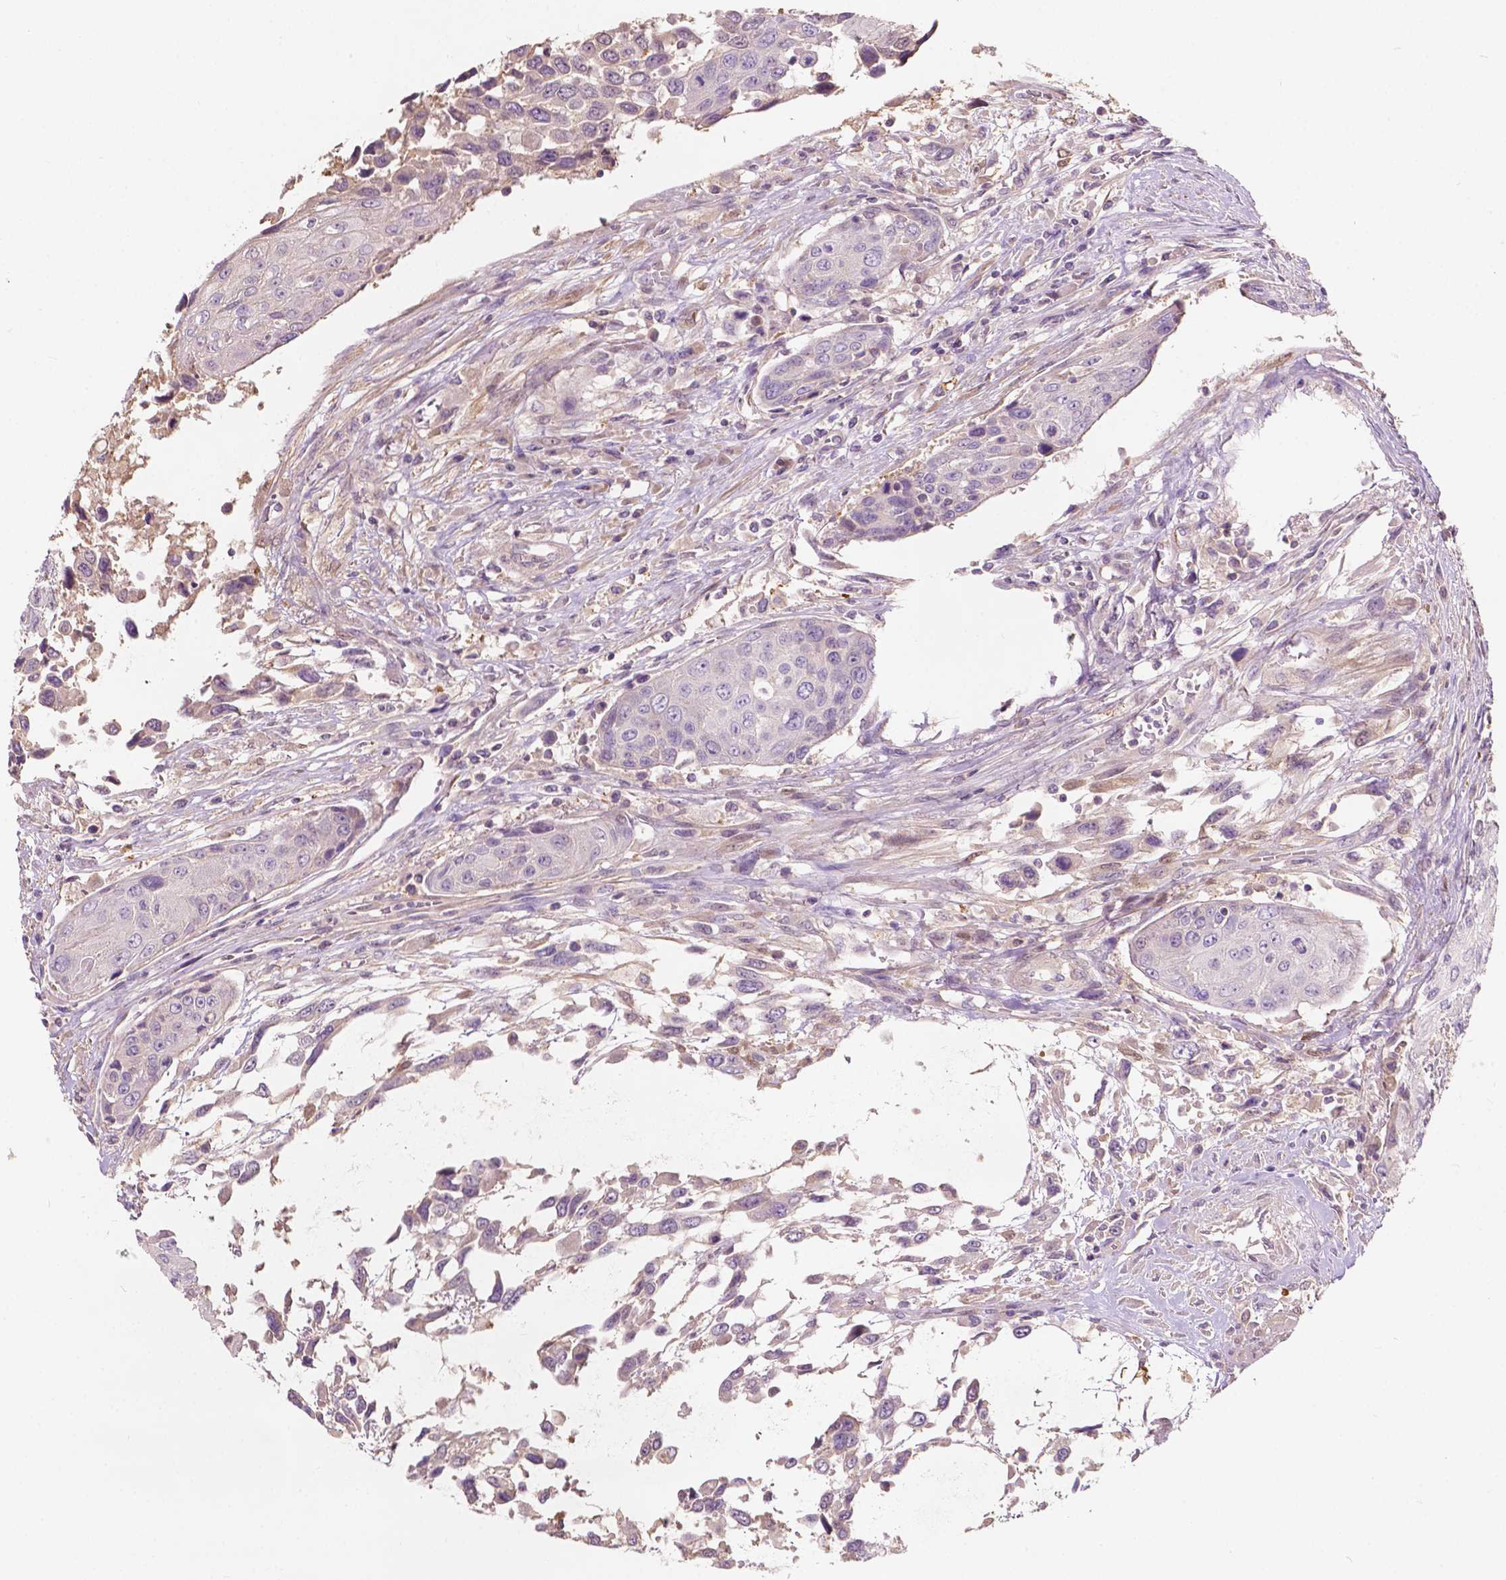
{"staining": {"intensity": "negative", "quantity": "none", "location": "none"}, "tissue": "urothelial cancer", "cell_type": "Tumor cells", "image_type": "cancer", "snomed": [{"axis": "morphology", "description": "Urothelial carcinoma, High grade"}, {"axis": "topography", "description": "Urinary bladder"}], "caption": "Urothelial cancer was stained to show a protein in brown. There is no significant staining in tumor cells.", "gene": "GPR37", "patient": {"sex": "female", "age": 70}}